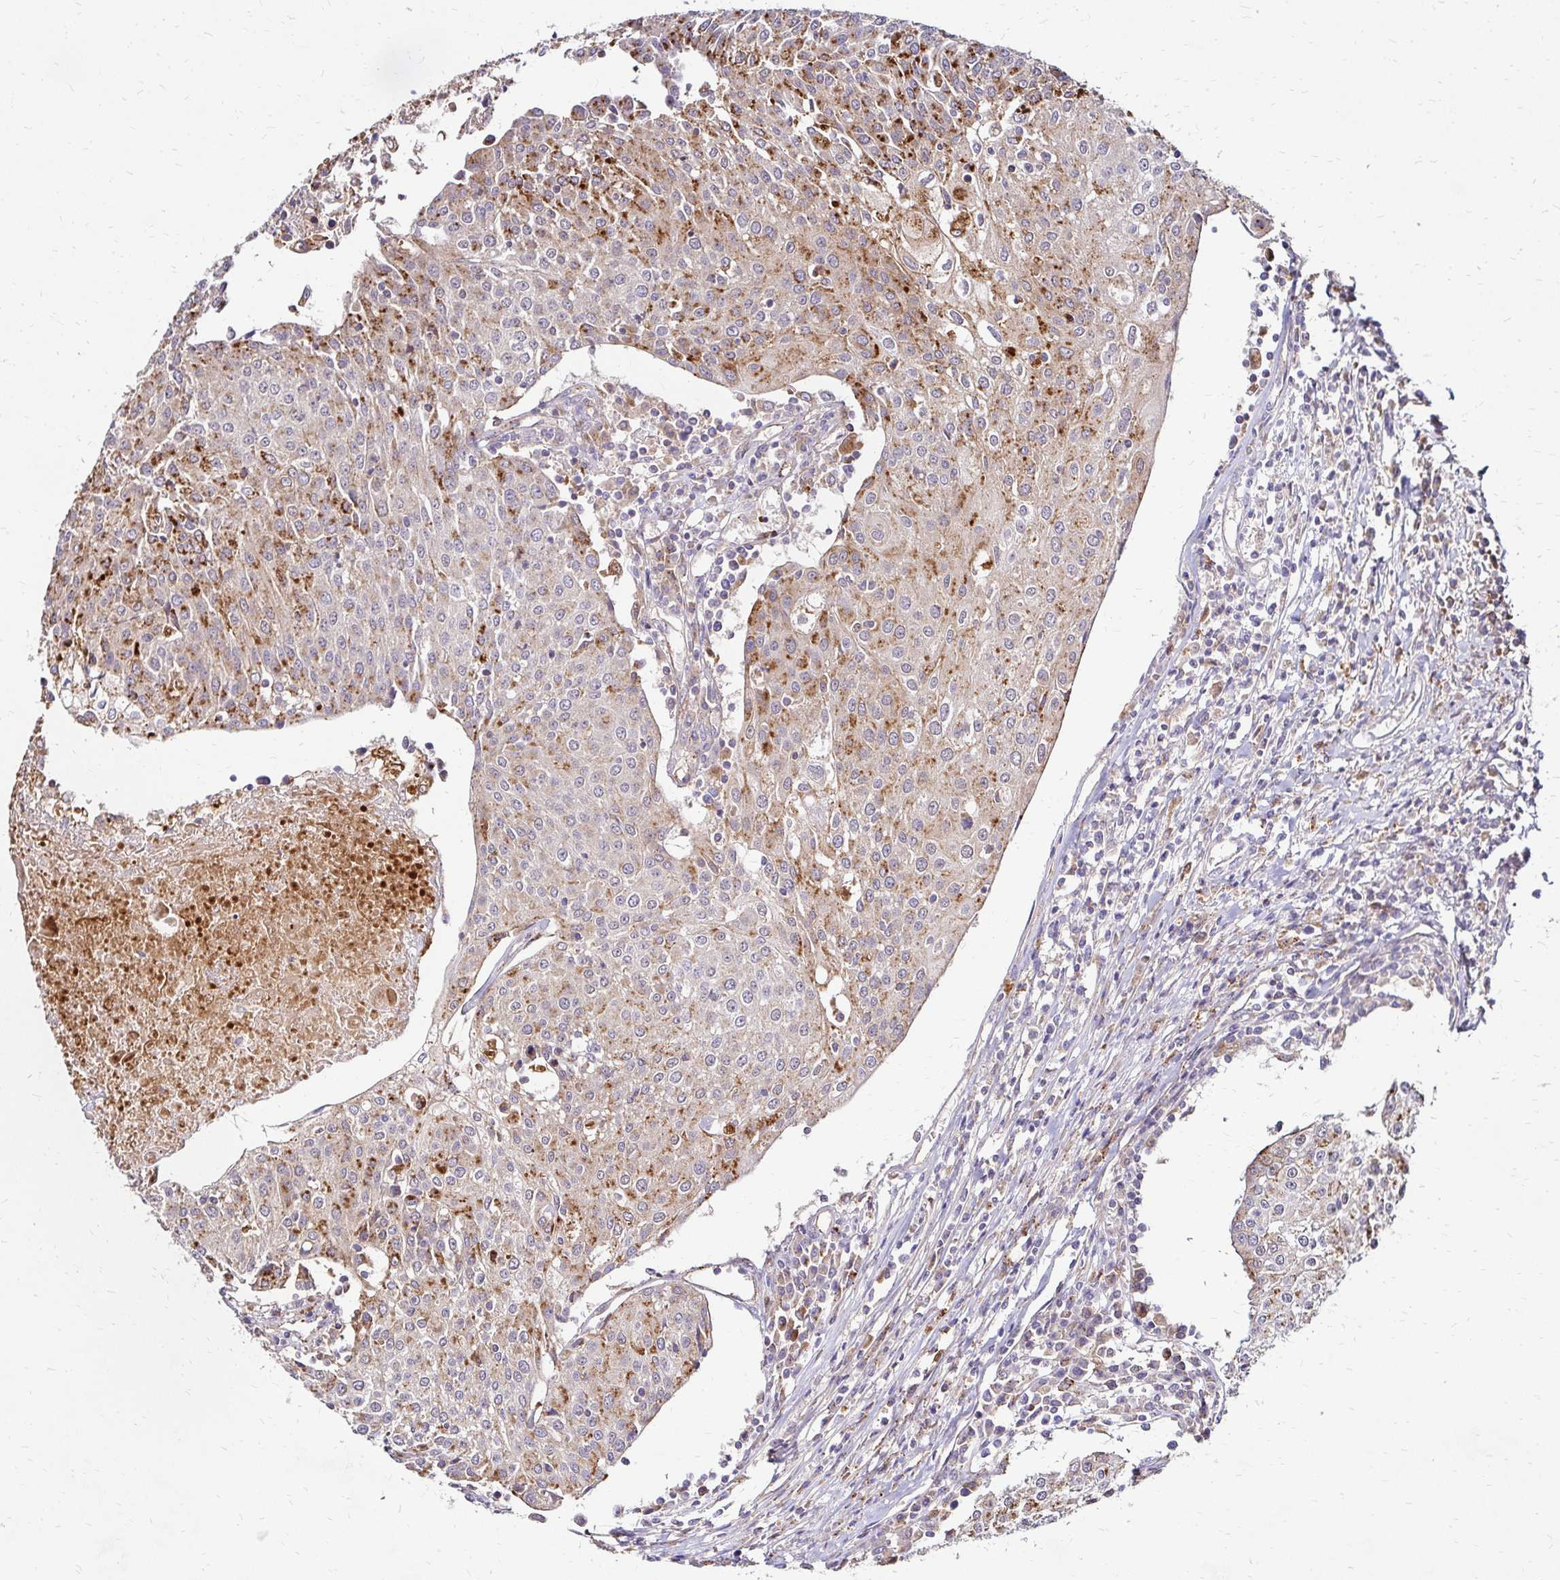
{"staining": {"intensity": "moderate", "quantity": "25%-75%", "location": "cytoplasmic/membranous"}, "tissue": "urothelial cancer", "cell_type": "Tumor cells", "image_type": "cancer", "snomed": [{"axis": "morphology", "description": "Urothelial carcinoma, High grade"}, {"axis": "topography", "description": "Urinary bladder"}], "caption": "A histopathology image showing moderate cytoplasmic/membranous positivity in approximately 25%-75% of tumor cells in urothelial cancer, as visualized by brown immunohistochemical staining.", "gene": "IDUA", "patient": {"sex": "female", "age": 85}}